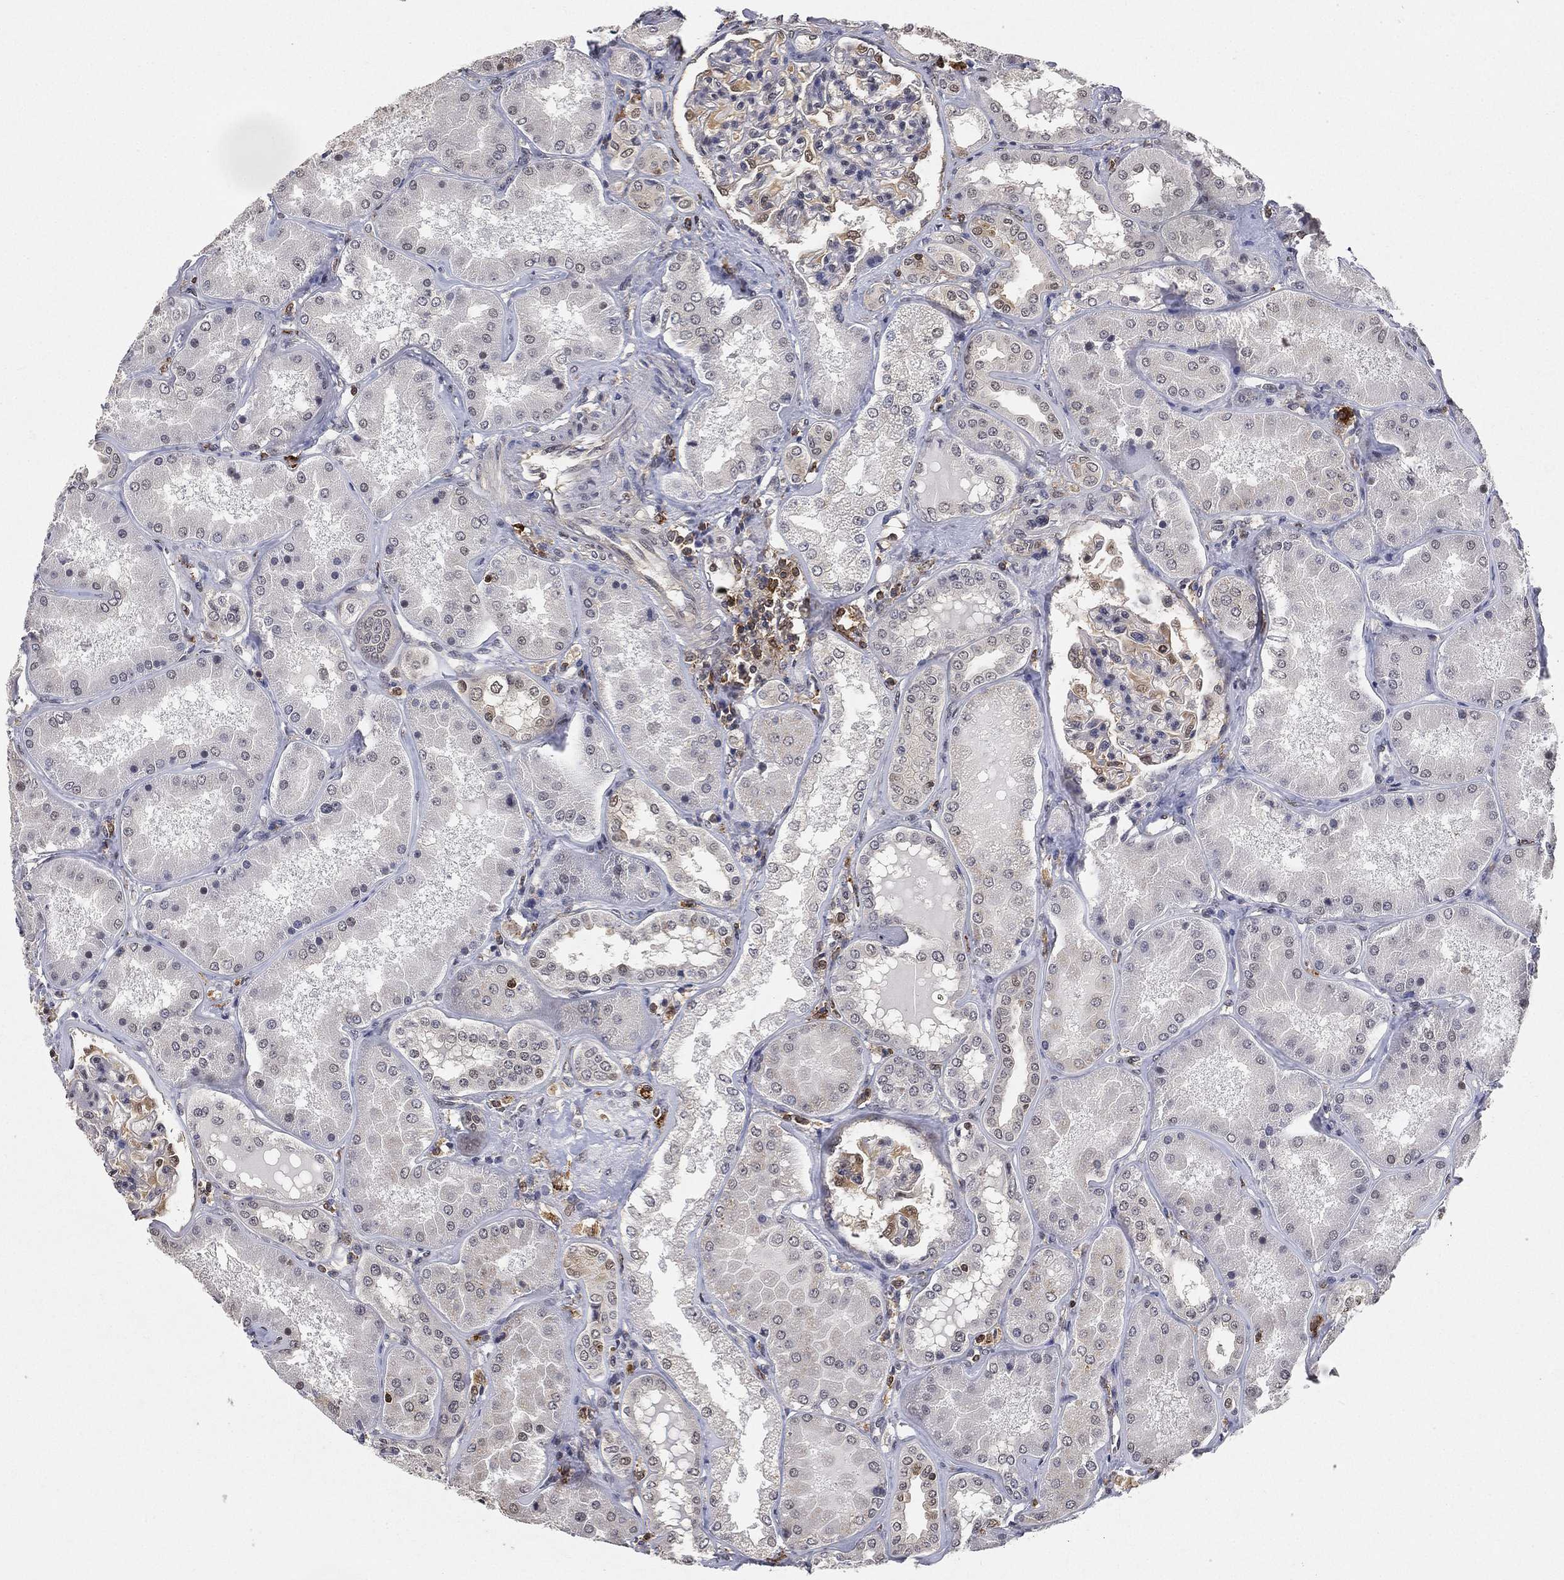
{"staining": {"intensity": "weak", "quantity": "<25%", "location": "nuclear"}, "tissue": "kidney", "cell_type": "Cells in glomeruli", "image_type": "normal", "snomed": [{"axis": "morphology", "description": "Normal tissue, NOS"}, {"axis": "topography", "description": "Kidney"}], "caption": "This is a image of IHC staining of benign kidney, which shows no positivity in cells in glomeruli. Nuclei are stained in blue.", "gene": "WDR26", "patient": {"sex": "female", "age": 56}}